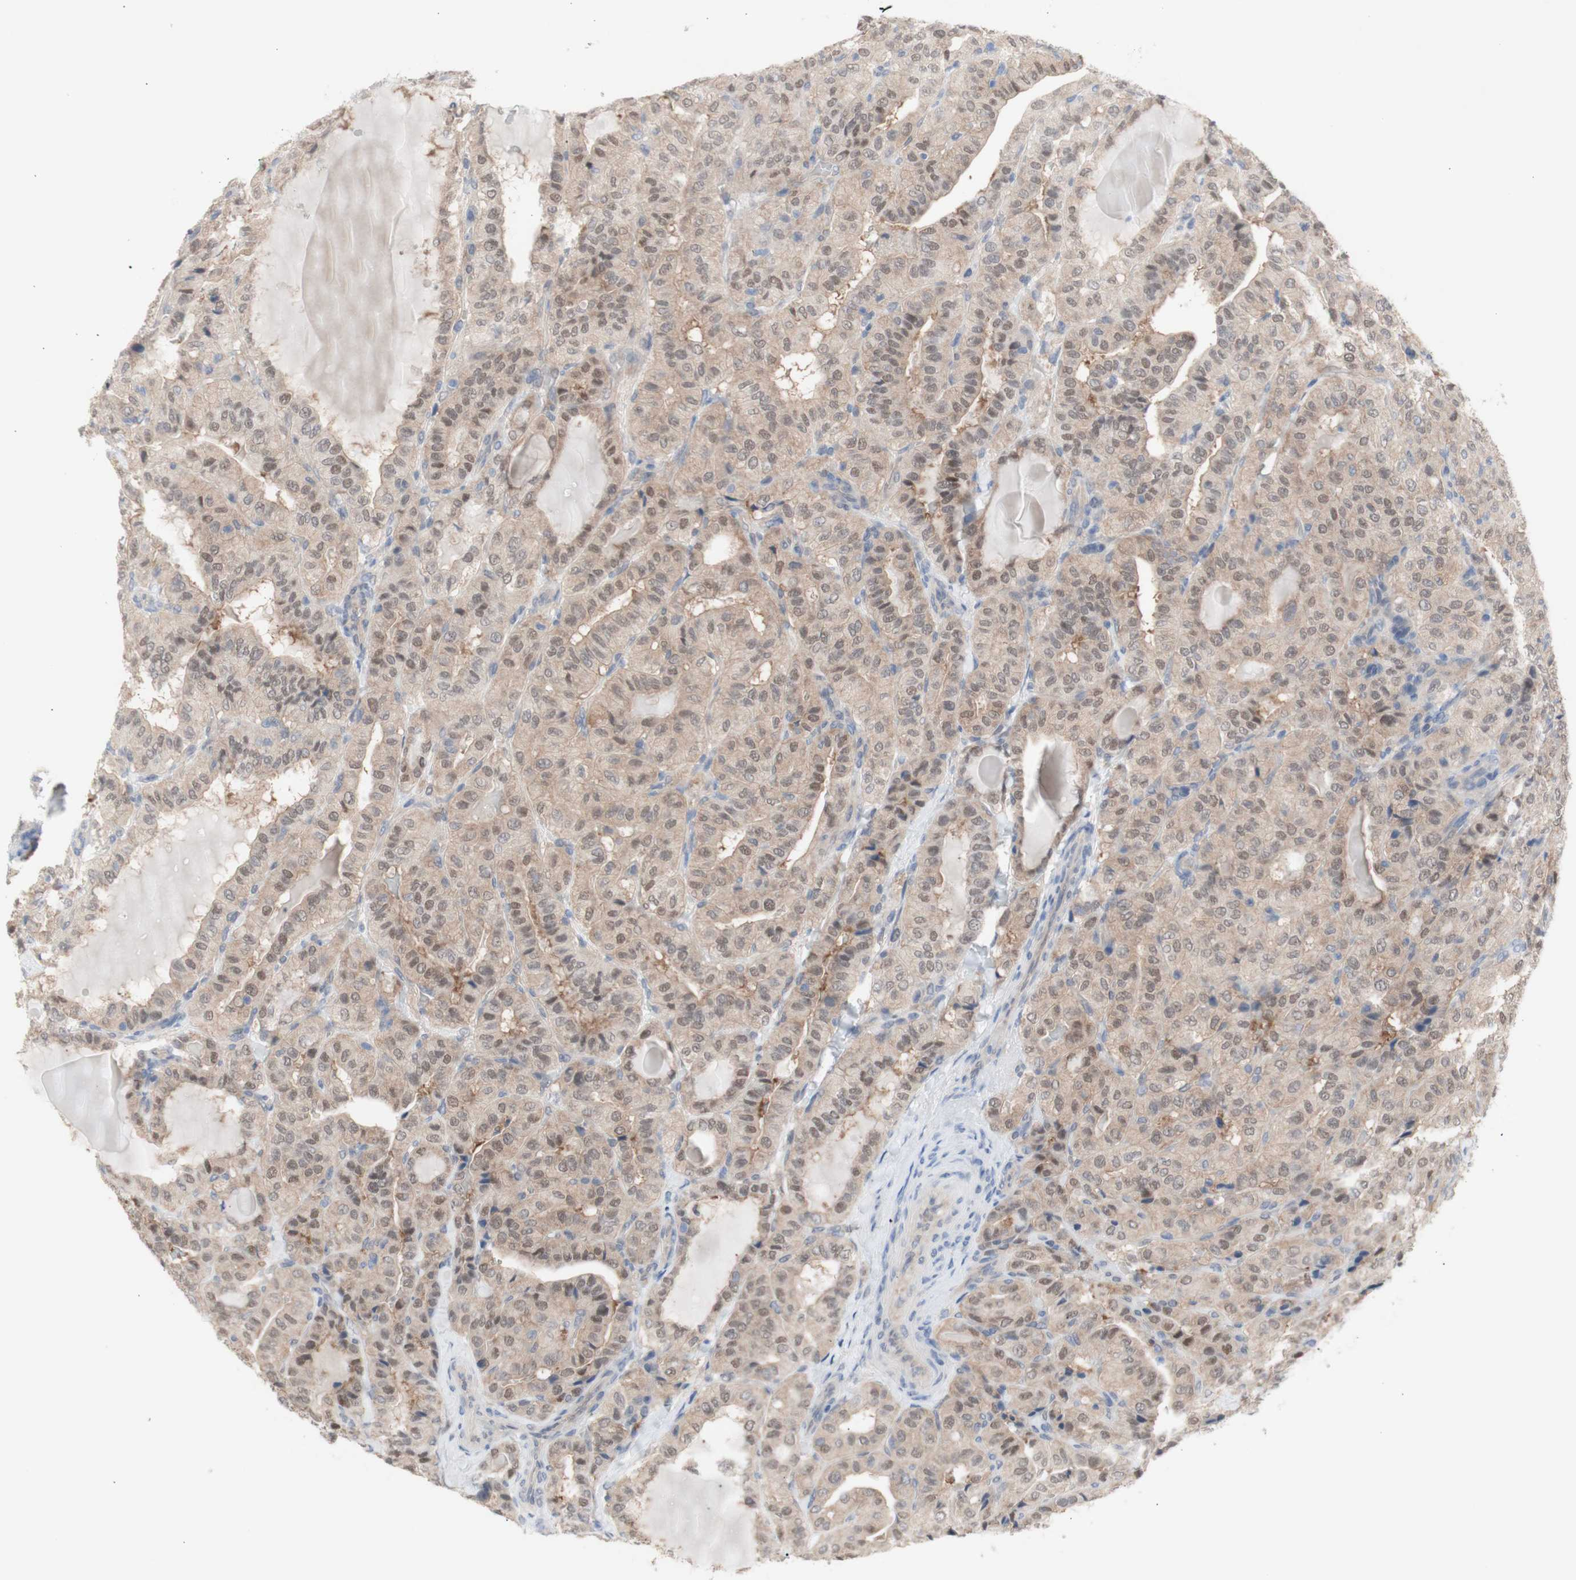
{"staining": {"intensity": "moderate", "quantity": ">75%", "location": "cytoplasmic/membranous,nuclear"}, "tissue": "thyroid cancer", "cell_type": "Tumor cells", "image_type": "cancer", "snomed": [{"axis": "morphology", "description": "Papillary adenocarcinoma, NOS"}, {"axis": "topography", "description": "Thyroid gland"}], "caption": "DAB (3,3'-diaminobenzidine) immunohistochemical staining of human thyroid cancer (papillary adenocarcinoma) reveals moderate cytoplasmic/membranous and nuclear protein positivity in approximately >75% of tumor cells.", "gene": "PRMT5", "patient": {"sex": "male", "age": 77}}